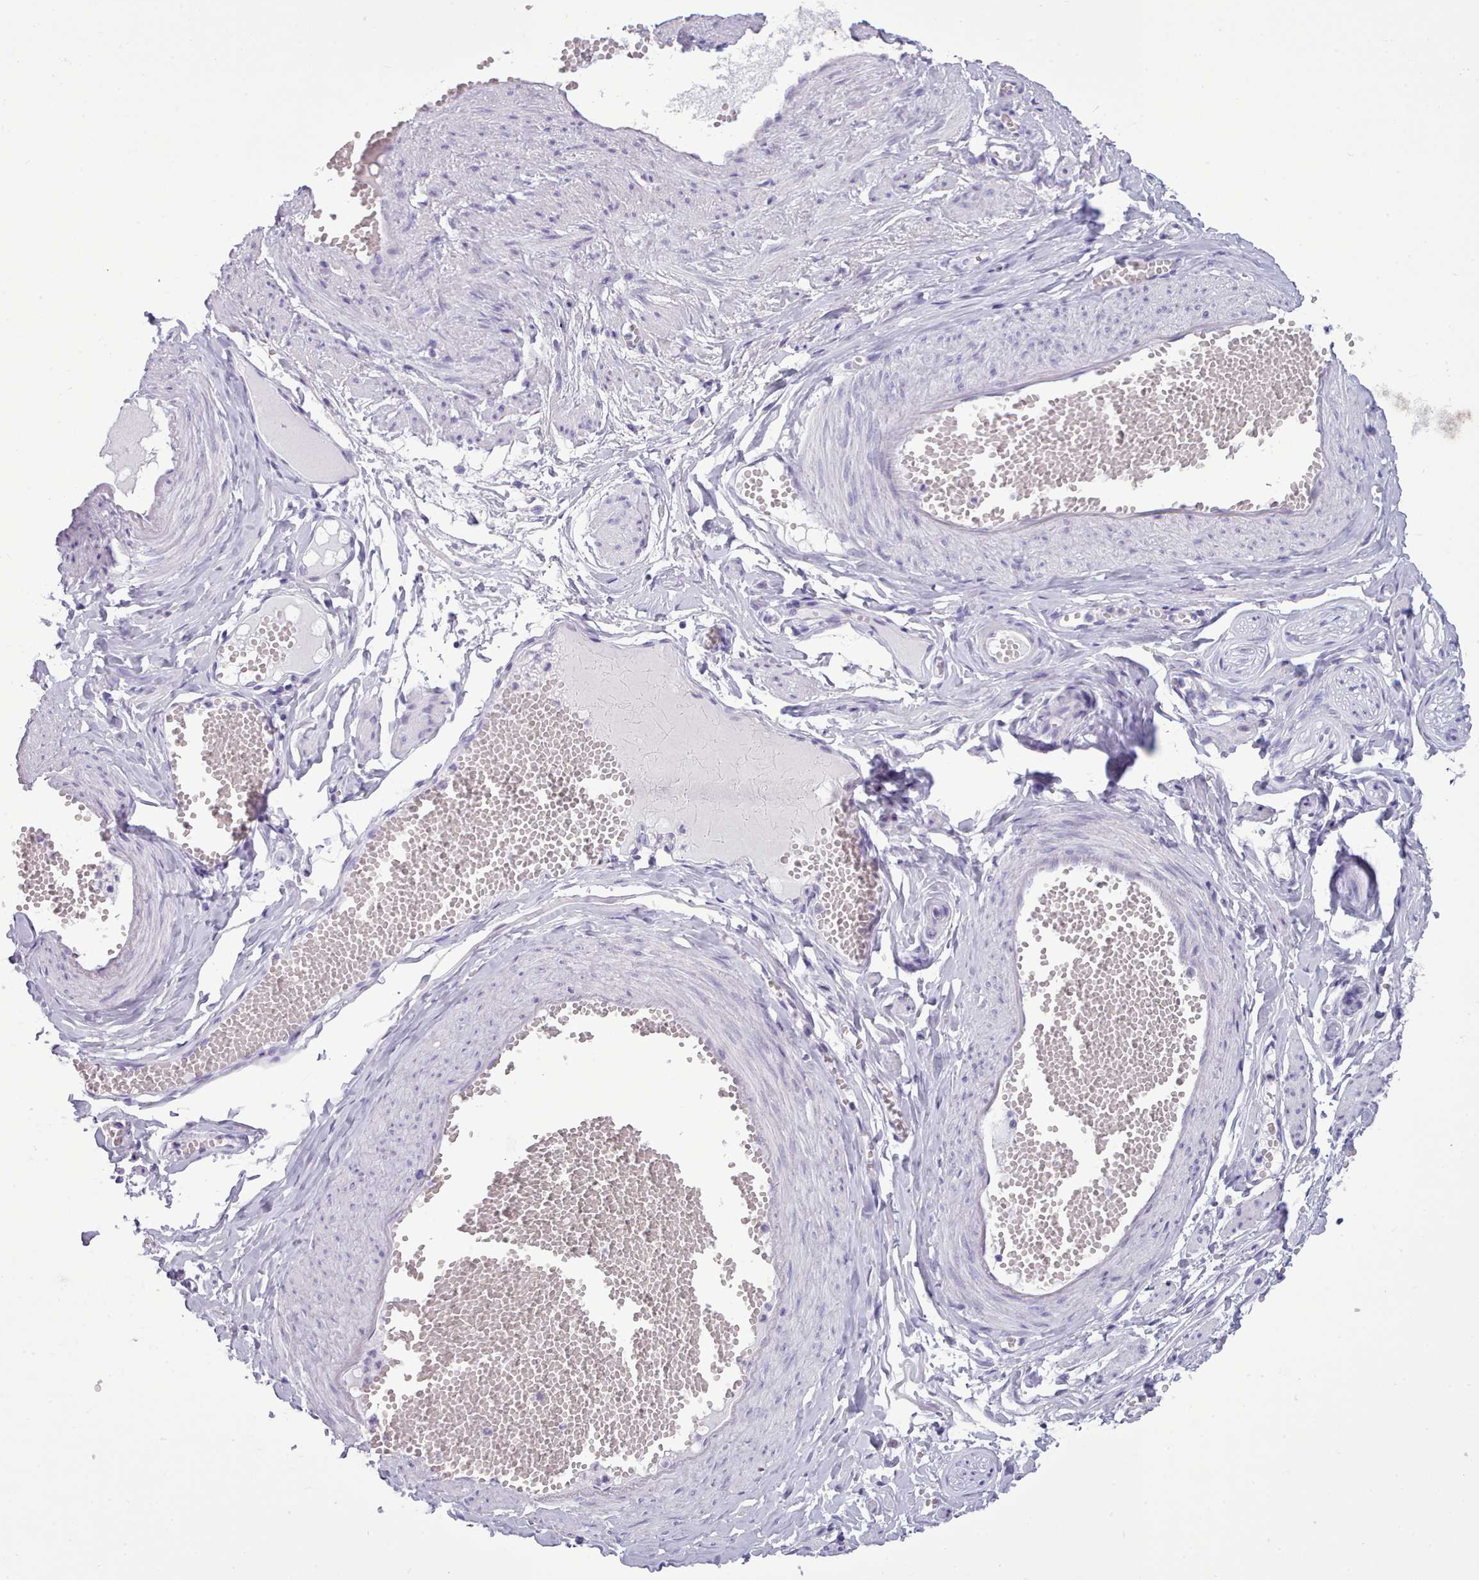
{"staining": {"intensity": "negative", "quantity": "none", "location": "none"}, "tissue": "adipose tissue", "cell_type": "Adipocytes", "image_type": "normal", "snomed": [{"axis": "morphology", "description": "Normal tissue, NOS"}, {"axis": "topography", "description": "Smooth muscle"}, {"axis": "topography", "description": "Peripheral nerve tissue"}], "caption": "Immunohistochemistry image of benign adipose tissue stained for a protein (brown), which shows no staining in adipocytes. (Immunohistochemistry, brightfield microscopy, high magnification).", "gene": "FBXO48", "patient": {"sex": "female", "age": 39}}